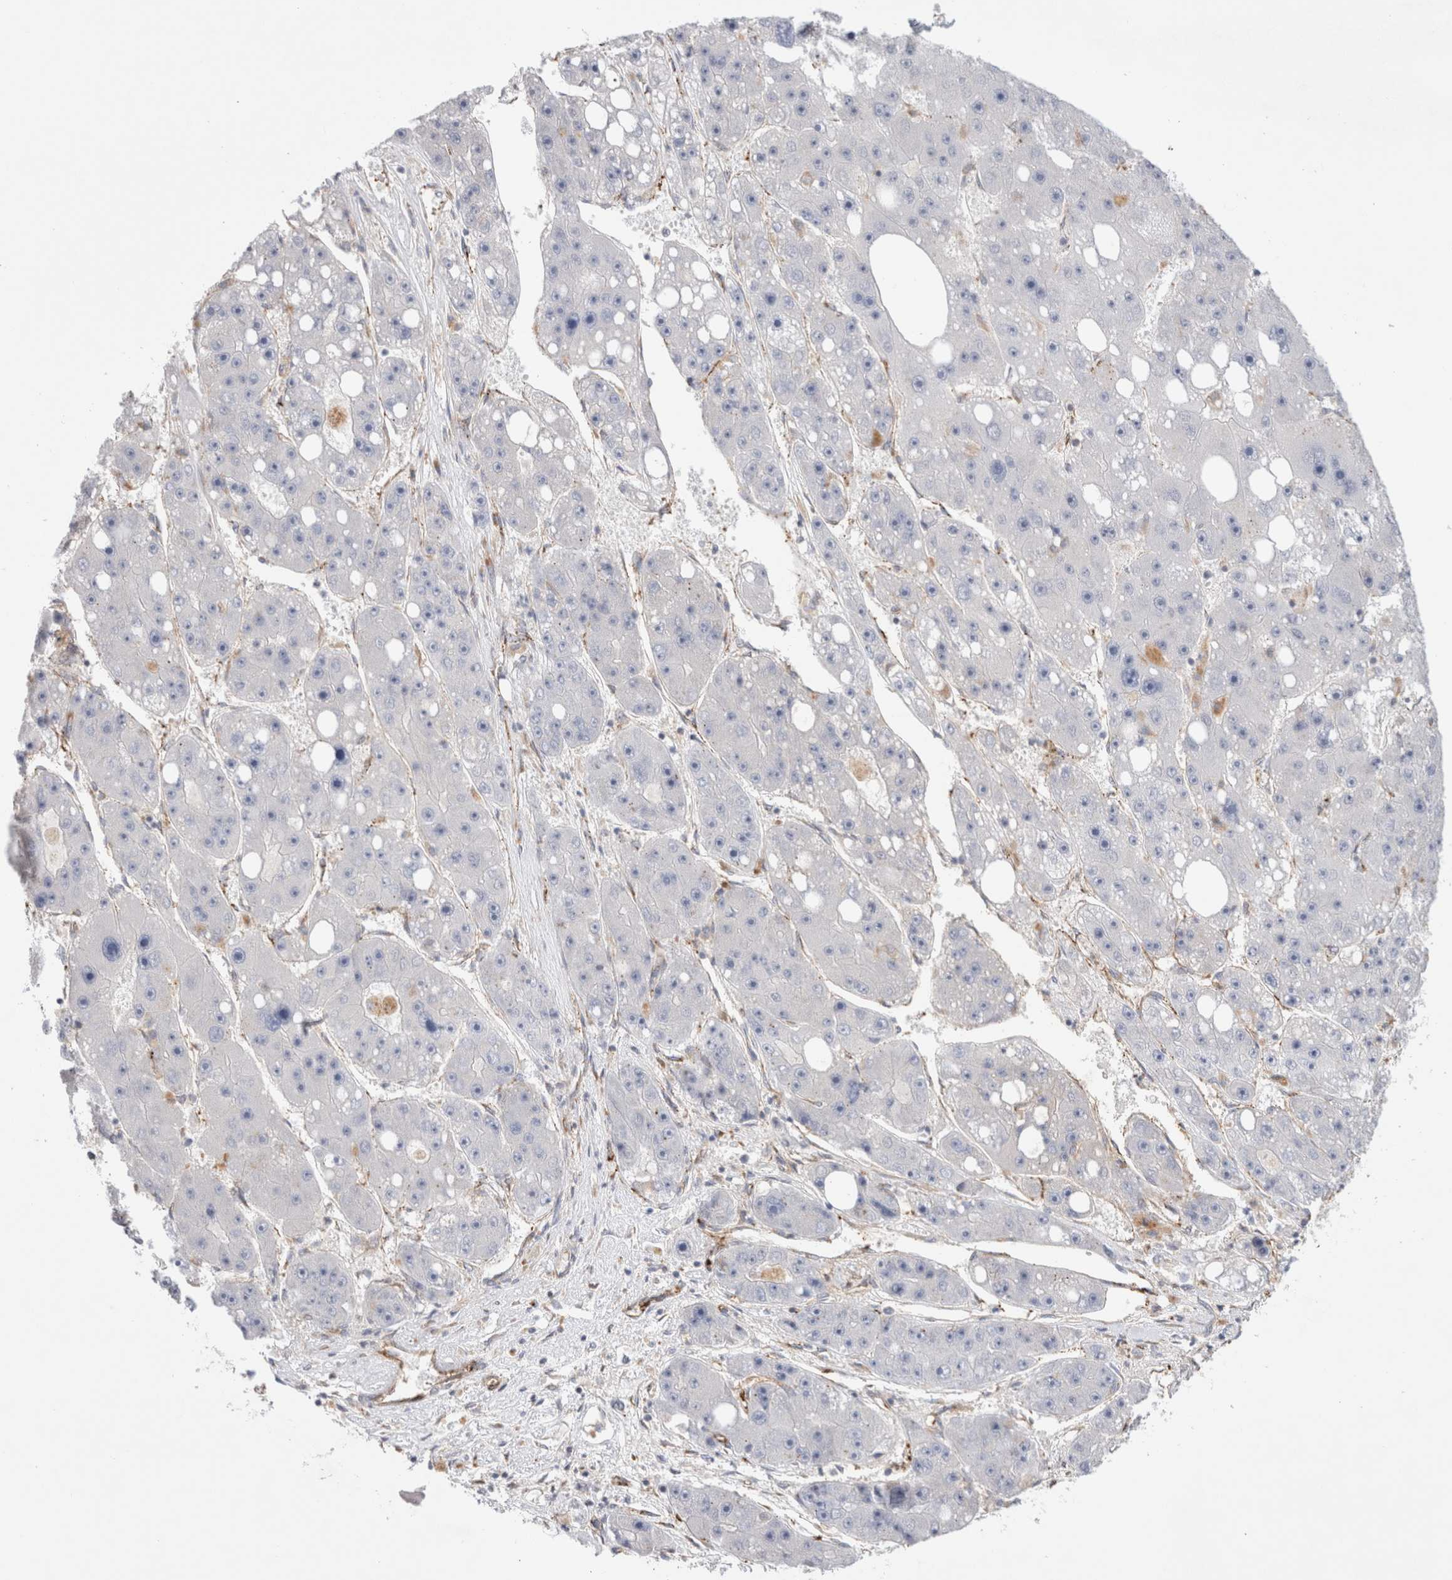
{"staining": {"intensity": "negative", "quantity": "none", "location": "none"}, "tissue": "liver cancer", "cell_type": "Tumor cells", "image_type": "cancer", "snomed": [{"axis": "morphology", "description": "Carcinoma, Hepatocellular, NOS"}, {"axis": "topography", "description": "Liver"}], "caption": "High power microscopy image of an immunohistochemistry (IHC) image of liver hepatocellular carcinoma, revealing no significant positivity in tumor cells. (Immunohistochemistry (ihc), brightfield microscopy, high magnification).", "gene": "CNPY4", "patient": {"sex": "female", "age": 61}}